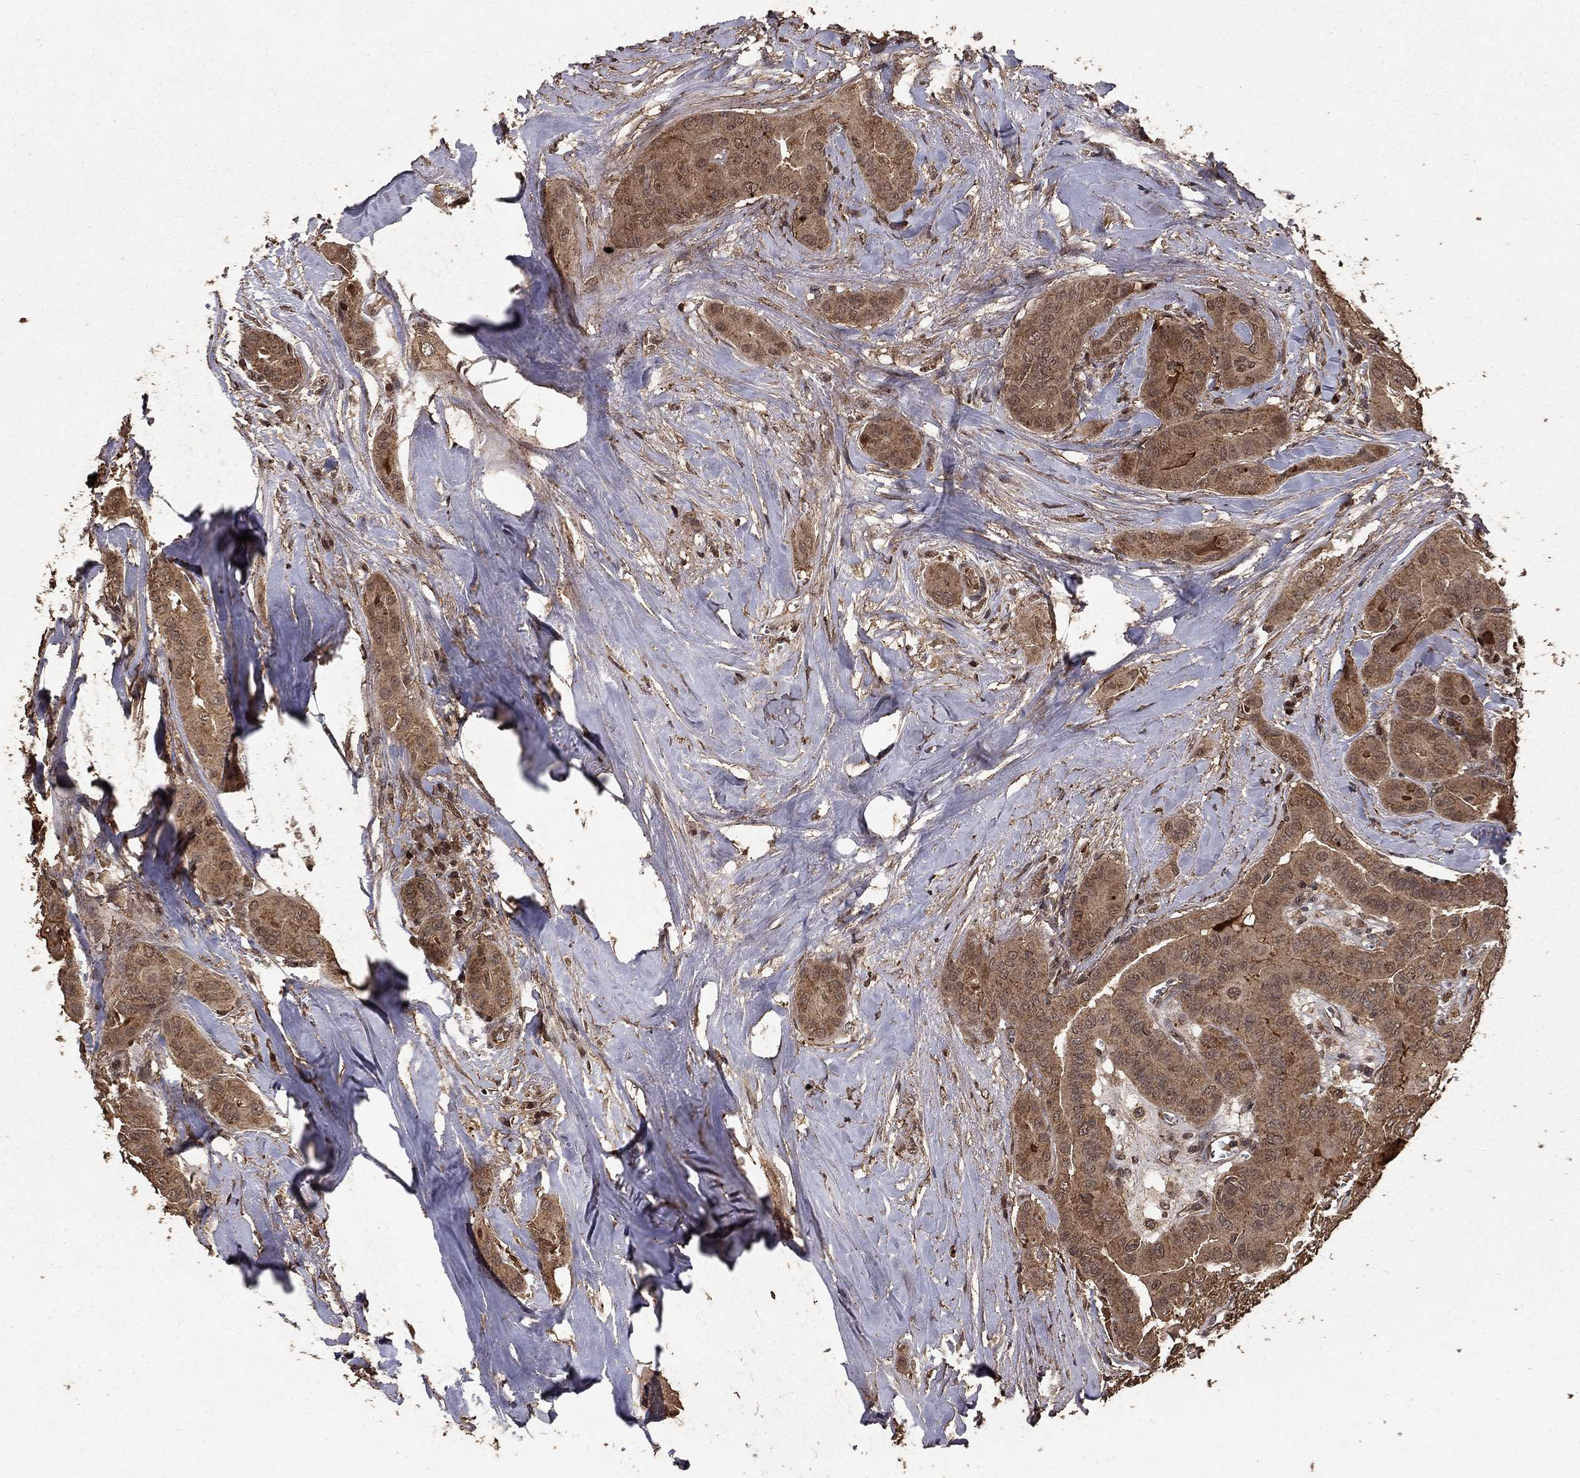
{"staining": {"intensity": "moderate", "quantity": ">75%", "location": "cytoplasmic/membranous"}, "tissue": "thyroid cancer", "cell_type": "Tumor cells", "image_type": "cancer", "snomed": [{"axis": "morphology", "description": "Papillary adenocarcinoma, NOS"}, {"axis": "topography", "description": "Thyroid gland"}], "caption": "Tumor cells reveal moderate cytoplasmic/membranous expression in approximately >75% of cells in papillary adenocarcinoma (thyroid).", "gene": "PRDM1", "patient": {"sex": "female", "age": 37}}